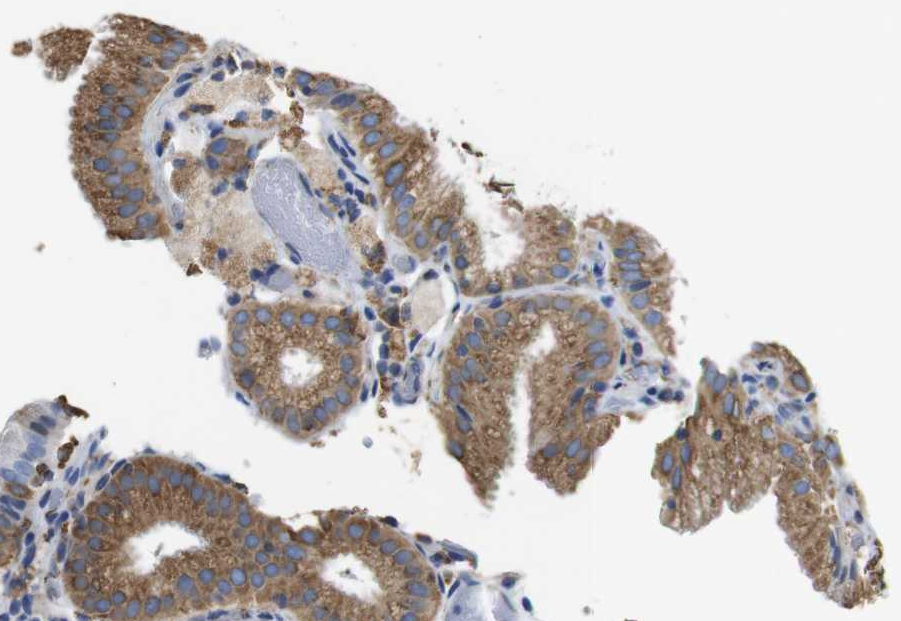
{"staining": {"intensity": "moderate", "quantity": ">75%", "location": "cytoplasmic/membranous"}, "tissue": "gallbladder", "cell_type": "Glandular cells", "image_type": "normal", "snomed": [{"axis": "morphology", "description": "Normal tissue, NOS"}, {"axis": "topography", "description": "Gallbladder"}], "caption": "Brown immunohistochemical staining in unremarkable human gallbladder exhibits moderate cytoplasmic/membranous expression in about >75% of glandular cells.", "gene": "PPIB", "patient": {"sex": "male", "age": 54}}